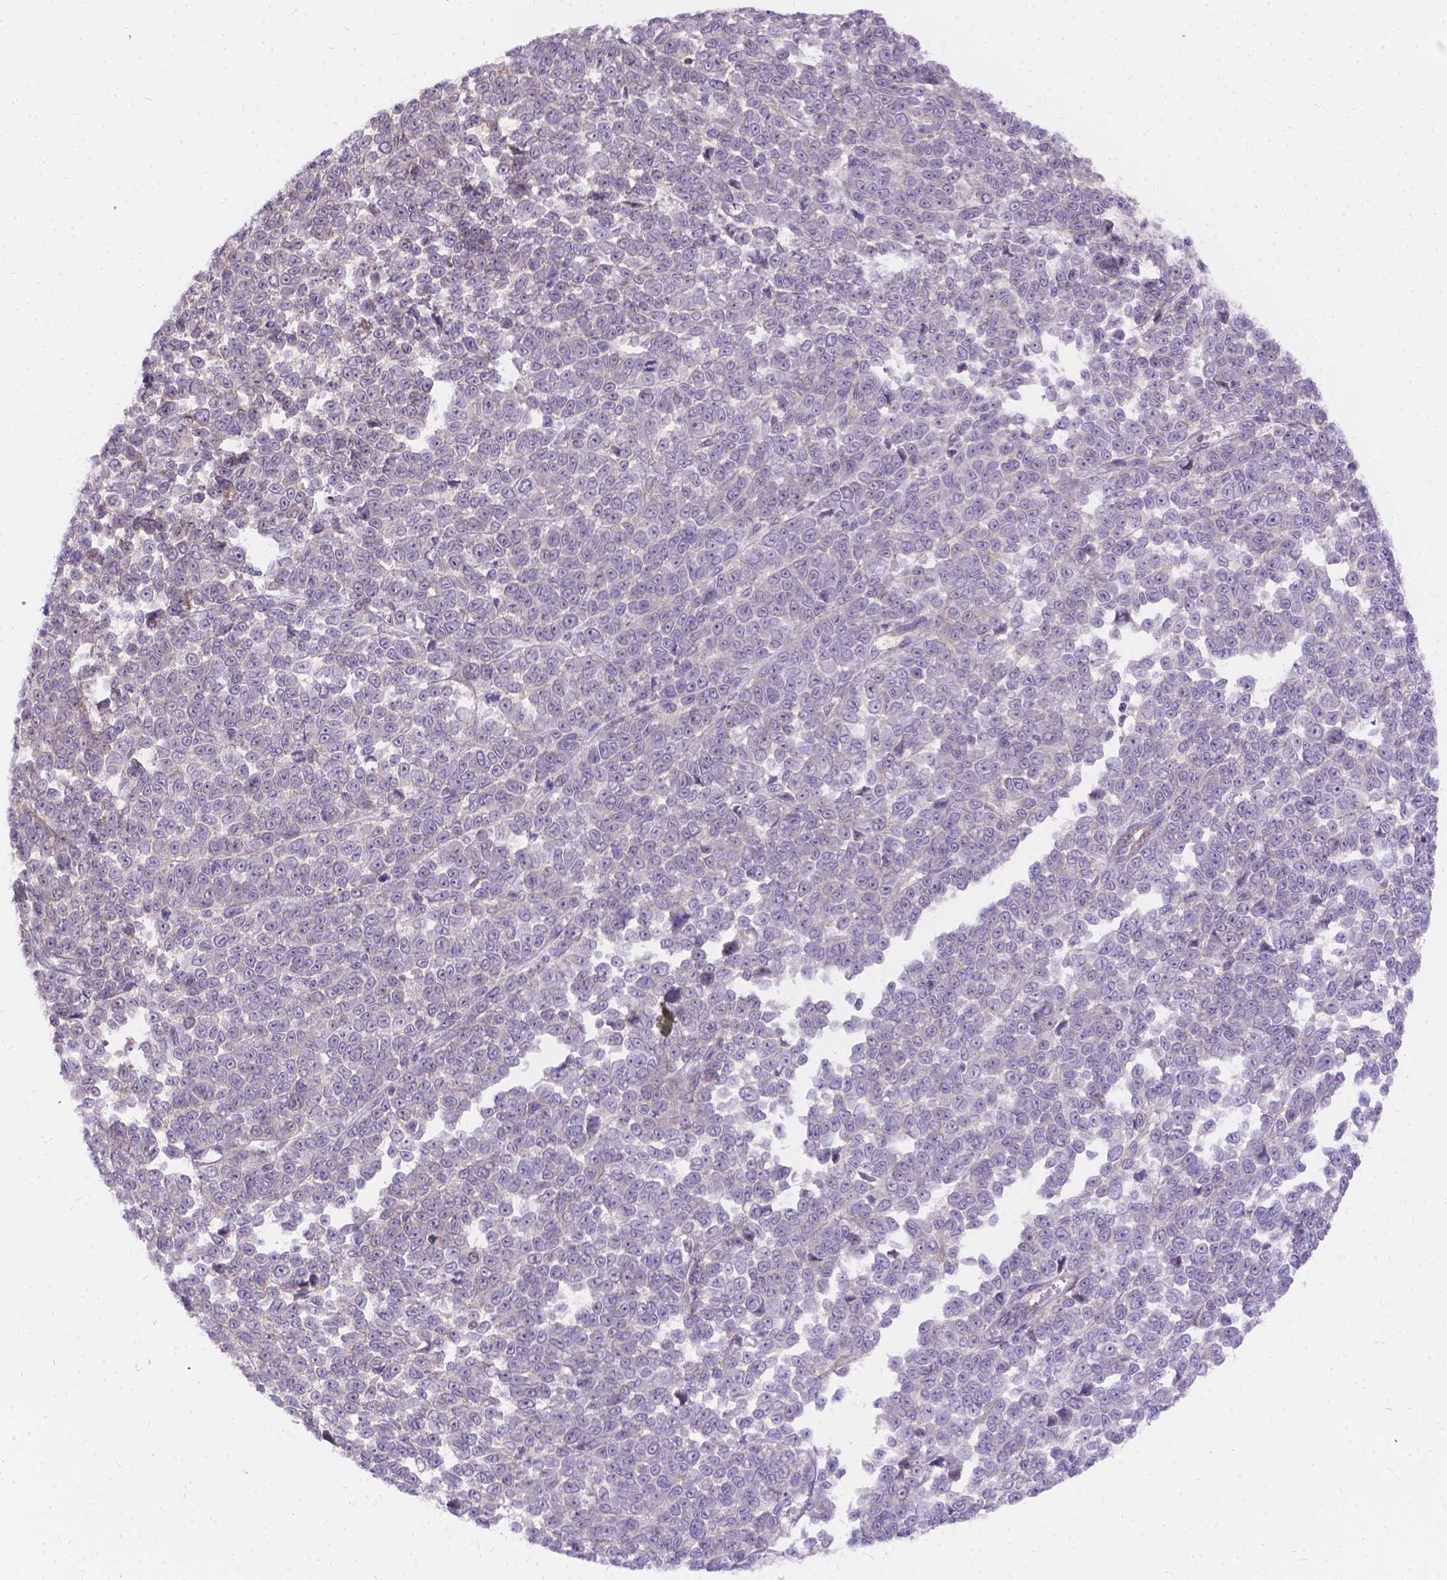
{"staining": {"intensity": "negative", "quantity": "none", "location": "none"}, "tissue": "melanoma", "cell_type": "Tumor cells", "image_type": "cancer", "snomed": [{"axis": "morphology", "description": "Malignant melanoma, NOS"}, {"axis": "topography", "description": "Skin"}], "caption": "DAB immunohistochemical staining of melanoma shows no significant expression in tumor cells.", "gene": "PALS1", "patient": {"sex": "female", "age": 95}}